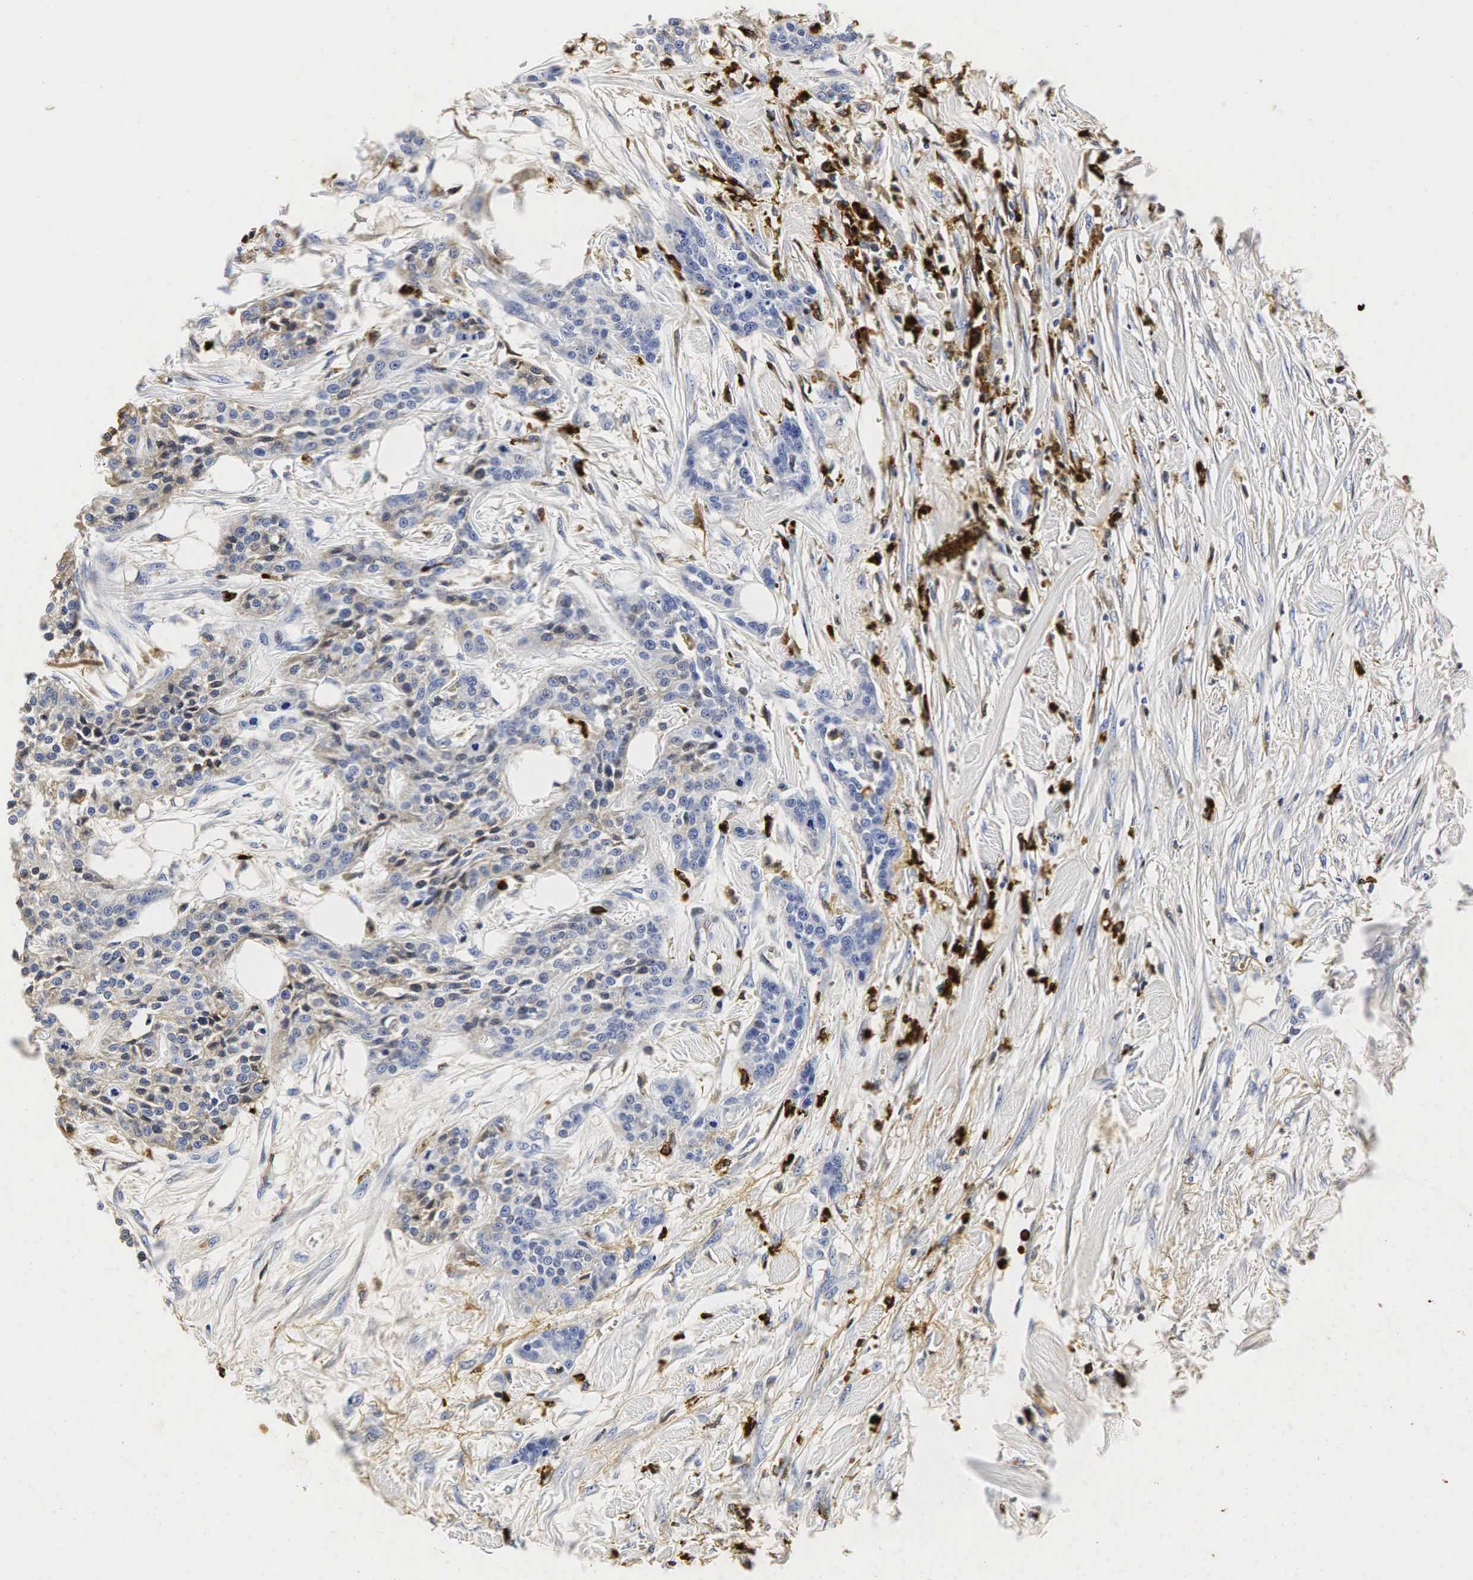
{"staining": {"intensity": "negative", "quantity": "none", "location": "none"}, "tissue": "urothelial cancer", "cell_type": "Tumor cells", "image_type": "cancer", "snomed": [{"axis": "morphology", "description": "Urothelial carcinoma, High grade"}, {"axis": "topography", "description": "Urinary bladder"}], "caption": "A histopathology image of human urothelial cancer is negative for staining in tumor cells.", "gene": "LYZ", "patient": {"sex": "male", "age": 56}}